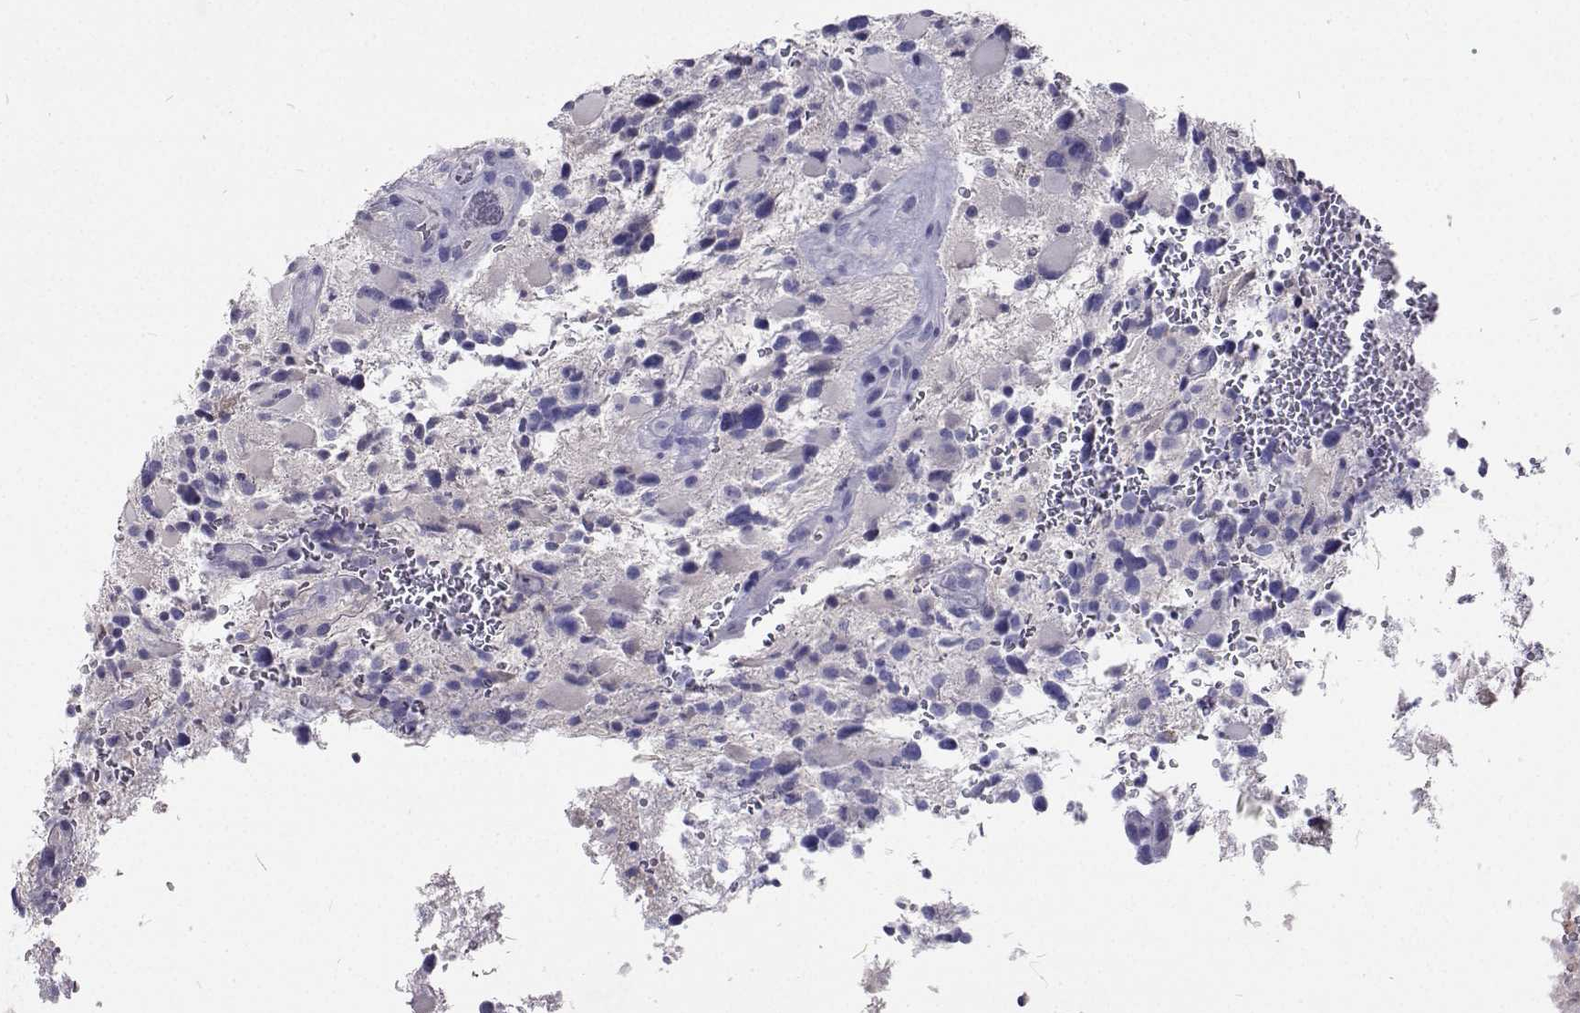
{"staining": {"intensity": "negative", "quantity": "none", "location": "none"}, "tissue": "glioma", "cell_type": "Tumor cells", "image_type": "cancer", "snomed": [{"axis": "morphology", "description": "Glioma, malignant, High grade"}, {"axis": "topography", "description": "Brain"}], "caption": "The micrograph reveals no staining of tumor cells in glioma. Brightfield microscopy of immunohistochemistry (IHC) stained with DAB (brown) and hematoxylin (blue), captured at high magnification.", "gene": "CFAP44", "patient": {"sex": "female", "age": 71}}